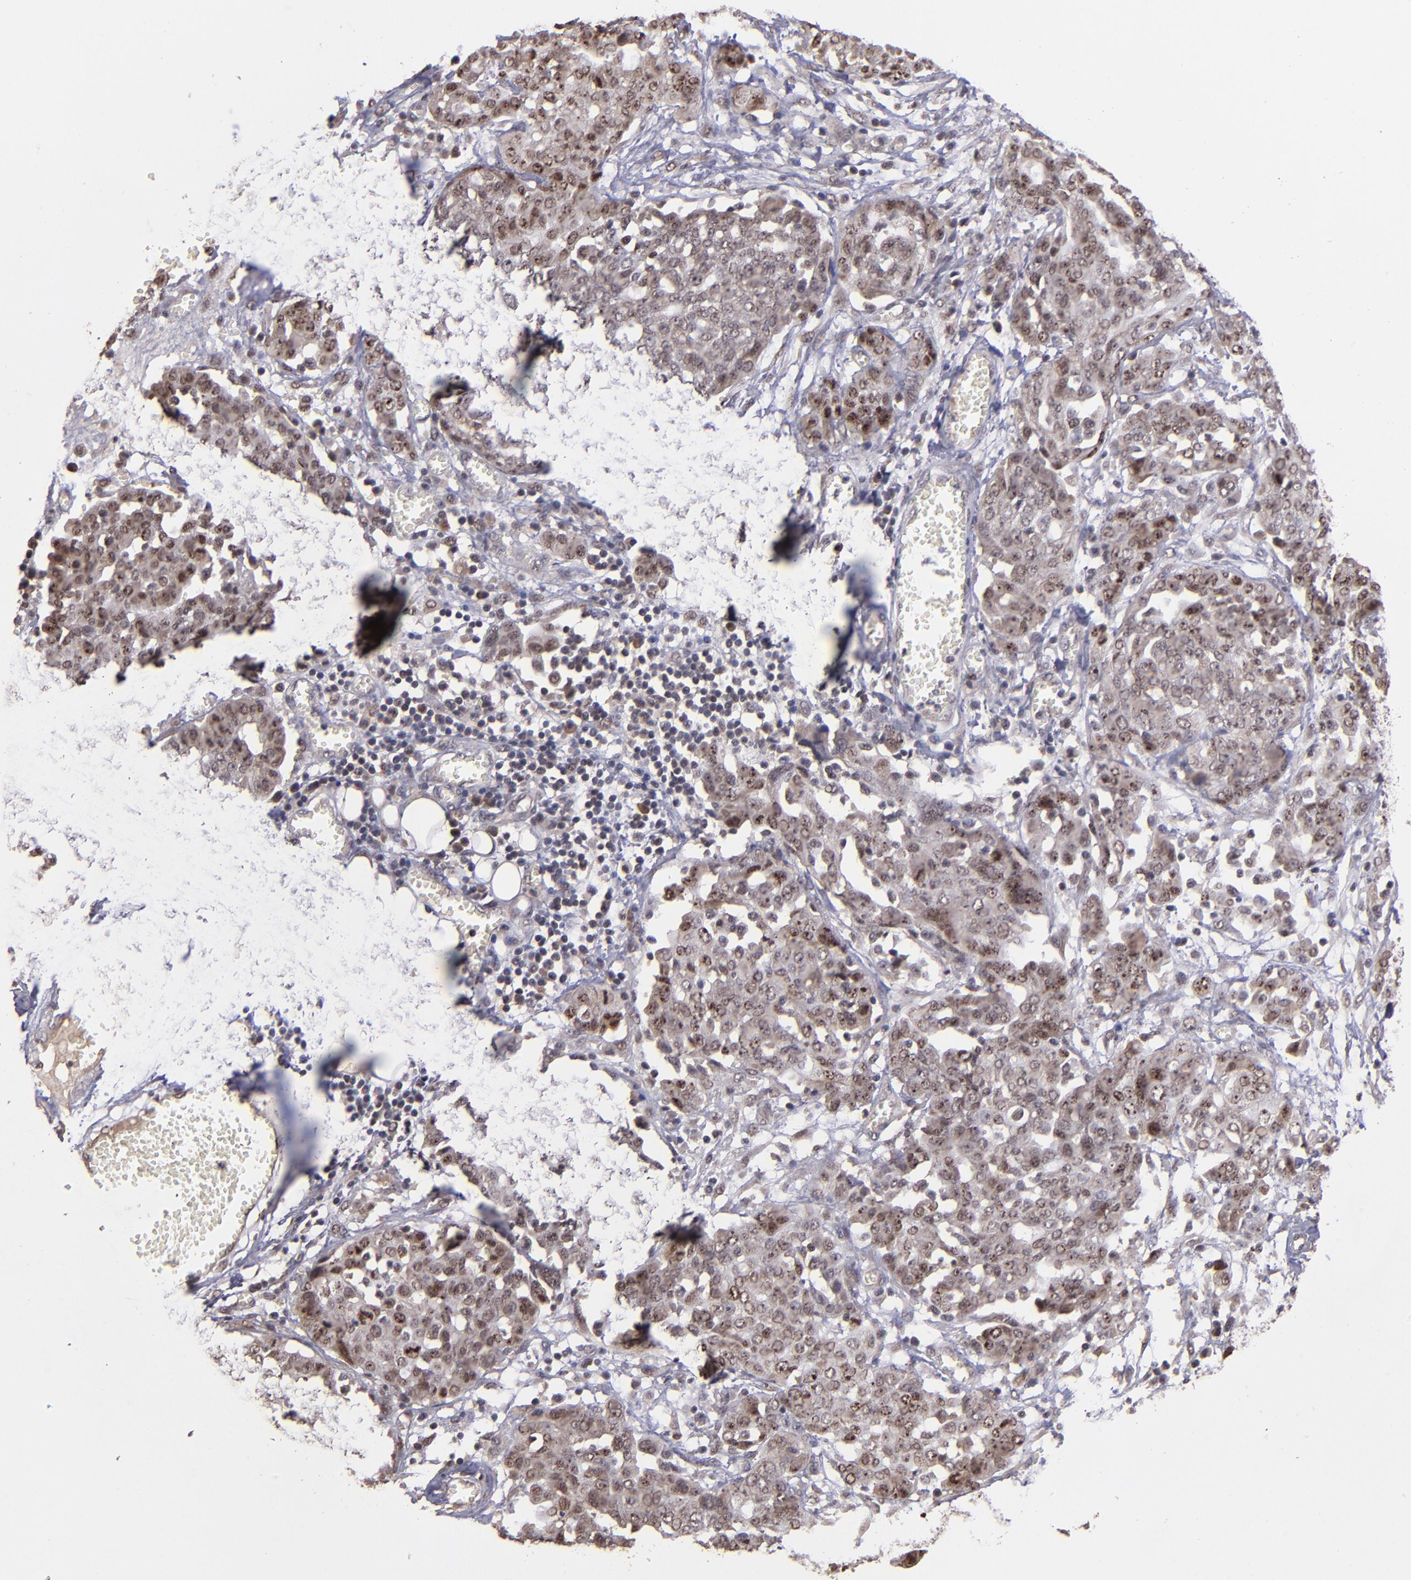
{"staining": {"intensity": "moderate", "quantity": "25%-75%", "location": "nuclear"}, "tissue": "ovarian cancer", "cell_type": "Tumor cells", "image_type": "cancer", "snomed": [{"axis": "morphology", "description": "Cystadenocarcinoma, serous, NOS"}, {"axis": "topography", "description": "Soft tissue"}, {"axis": "topography", "description": "Ovary"}], "caption": "This image exhibits immunohistochemistry (IHC) staining of human serous cystadenocarcinoma (ovarian), with medium moderate nuclear positivity in approximately 25%-75% of tumor cells.", "gene": "ABHD12B", "patient": {"sex": "female", "age": 57}}